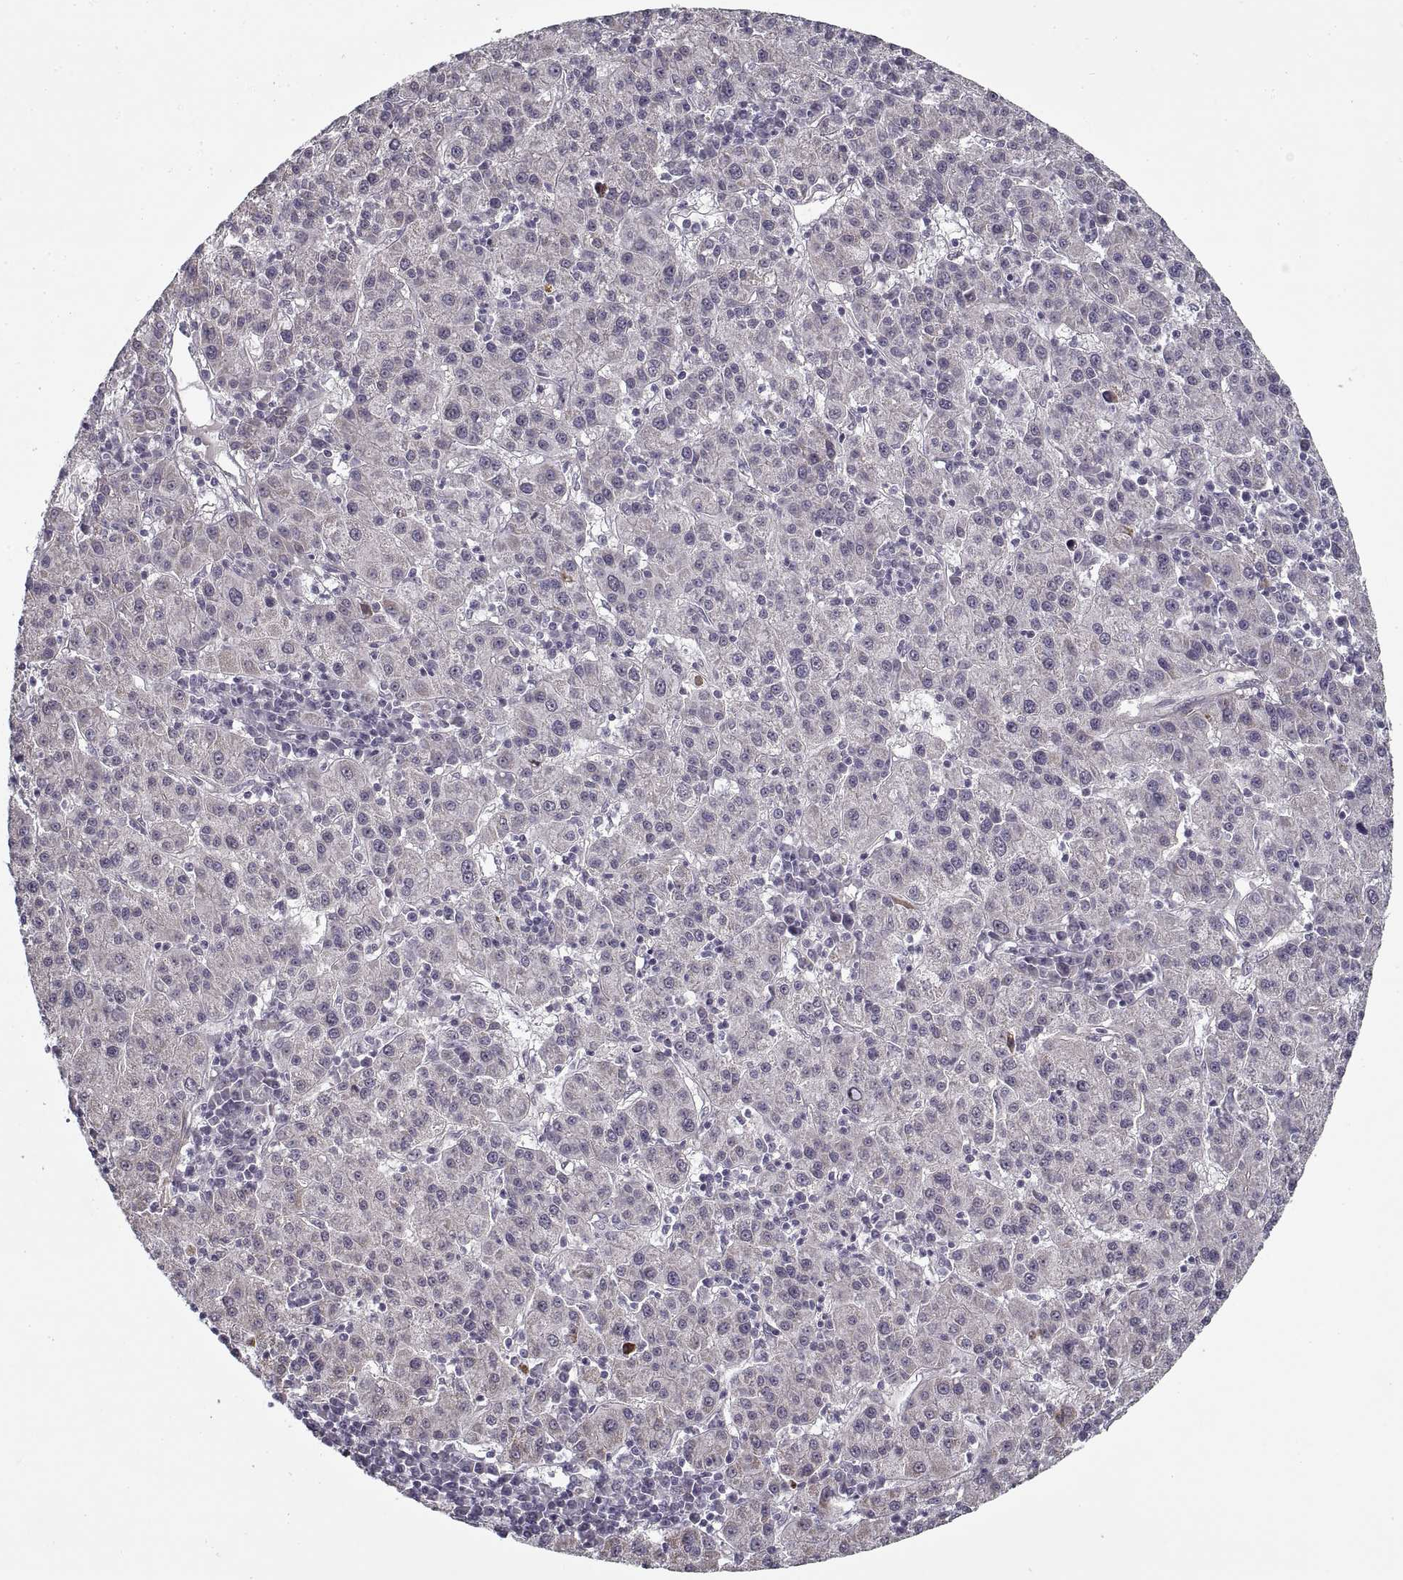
{"staining": {"intensity": "weak", "quantity": "25%-75%", "location": "cytoplasmic/membranous"}, "tissue": "liver cancer", "cell_type": "Tumor cells", "image_type": "cancer", "snomed": [{"axis": "morphology", "description": "Carcinoma, Hepatocellular, NOS"}, {"axis": "topography", "description": "Liver"}], "caption": "This photomicrograph reveals liver cancer stained with immunohistochemistry (IHC) to label a protein in brown. The cytoplasmic/membranous of tumor cells show weak positivity for the protein. Nuclei are counter-stained blue.", "gene": "LAMB2", "patient": {"sex": "female", "age": 60}}